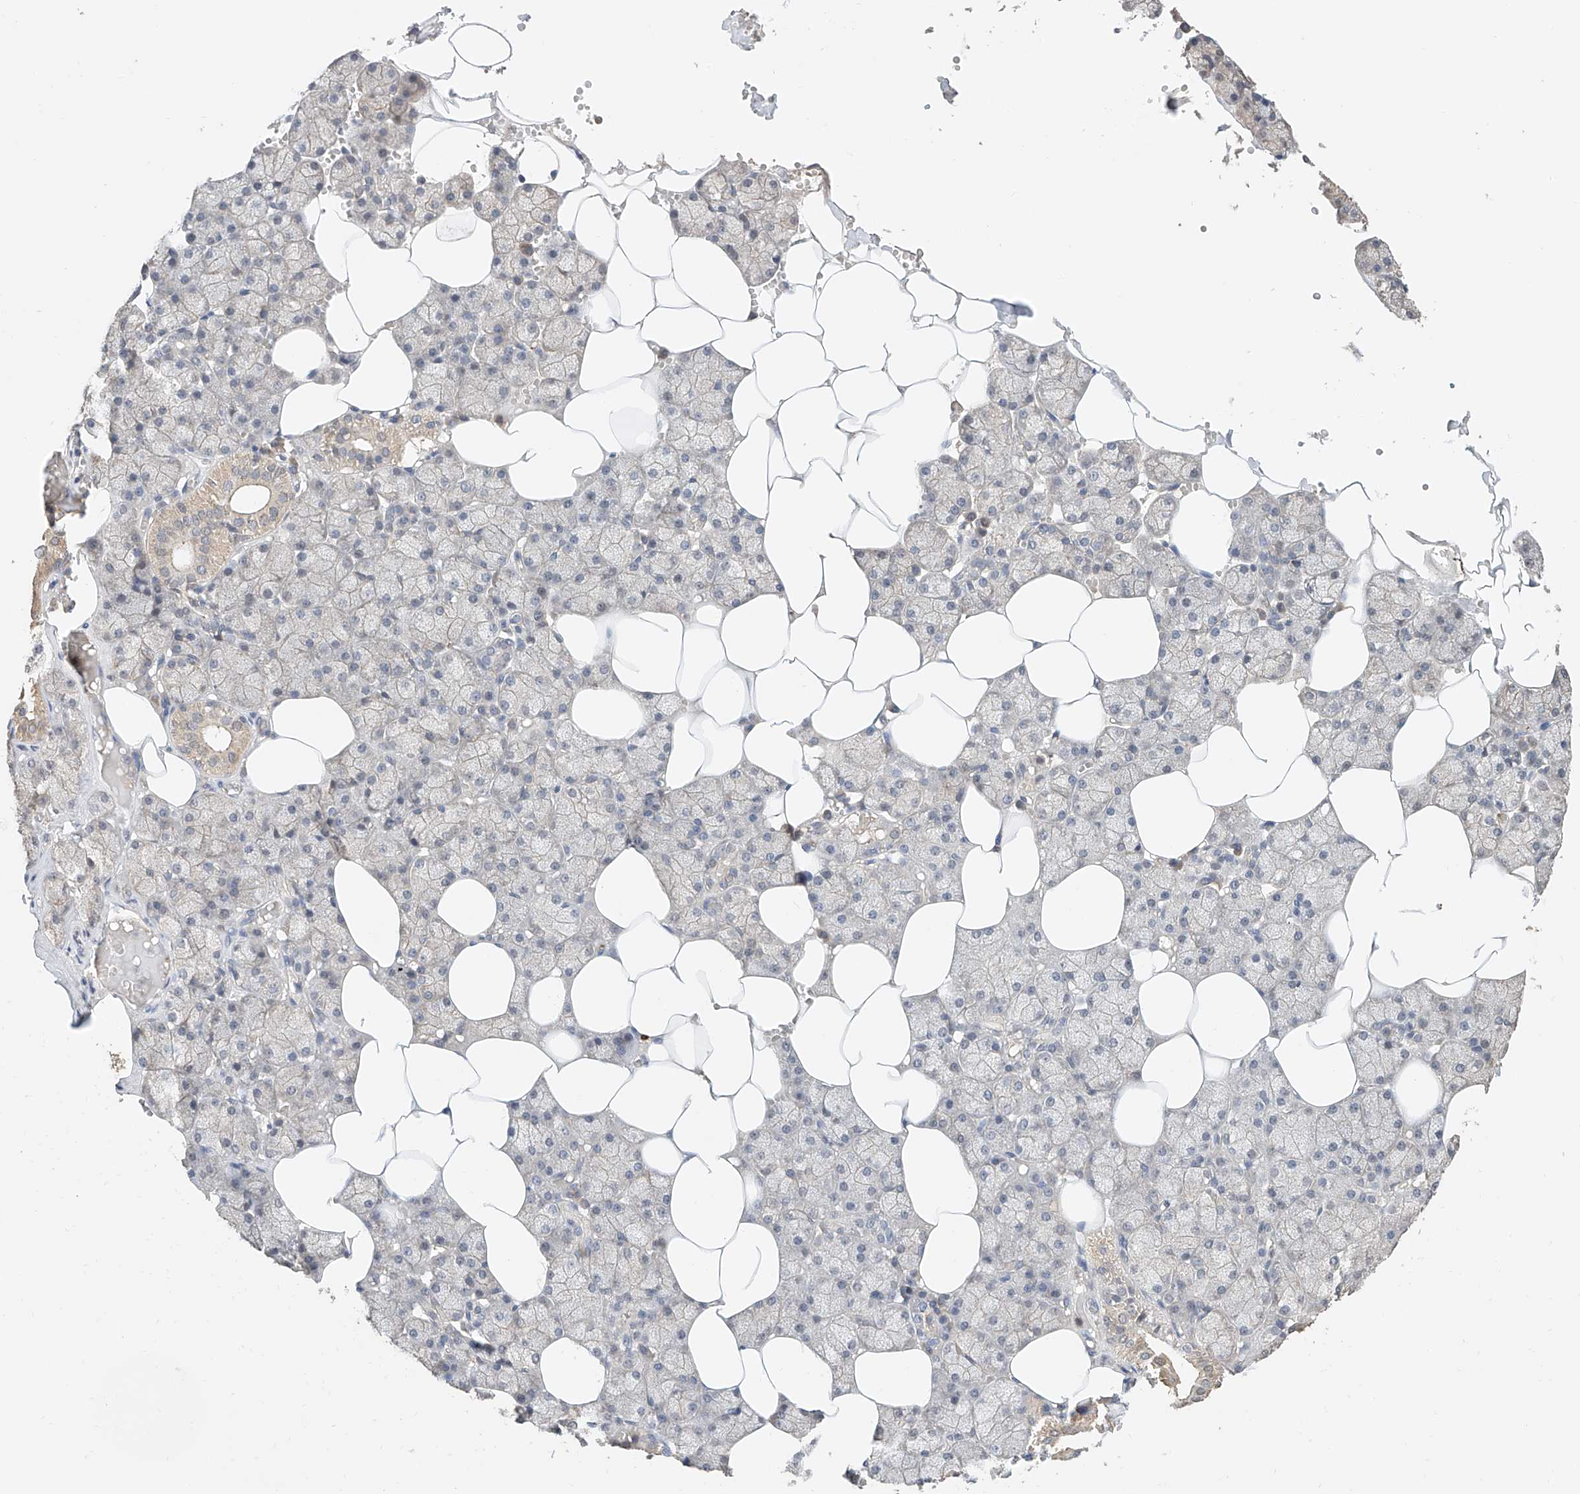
{"staining": {"intensity": "moderate", "quantity": "<25%", "location": "cytoplasmic/membranous"}, "tissue": "salivary gland", "cell_type": "Glandular cells", "image_type": "normal", "snomed": [{"axis": "morphology", "description": "Normal tissue, NOS"}, {"axis": "topography", "description": "Salivary gland"}], "caption": "This image exhibits normal salivary gland stained with immunohistochemistry to label a protein in brown. The cytoplasmic/membranous of glandular cells show moderate positivity for the protein. Nuclei are counter-stained blue.", "gene": "ZFHX2", "patient": {"sex": "male", "age": 62}}